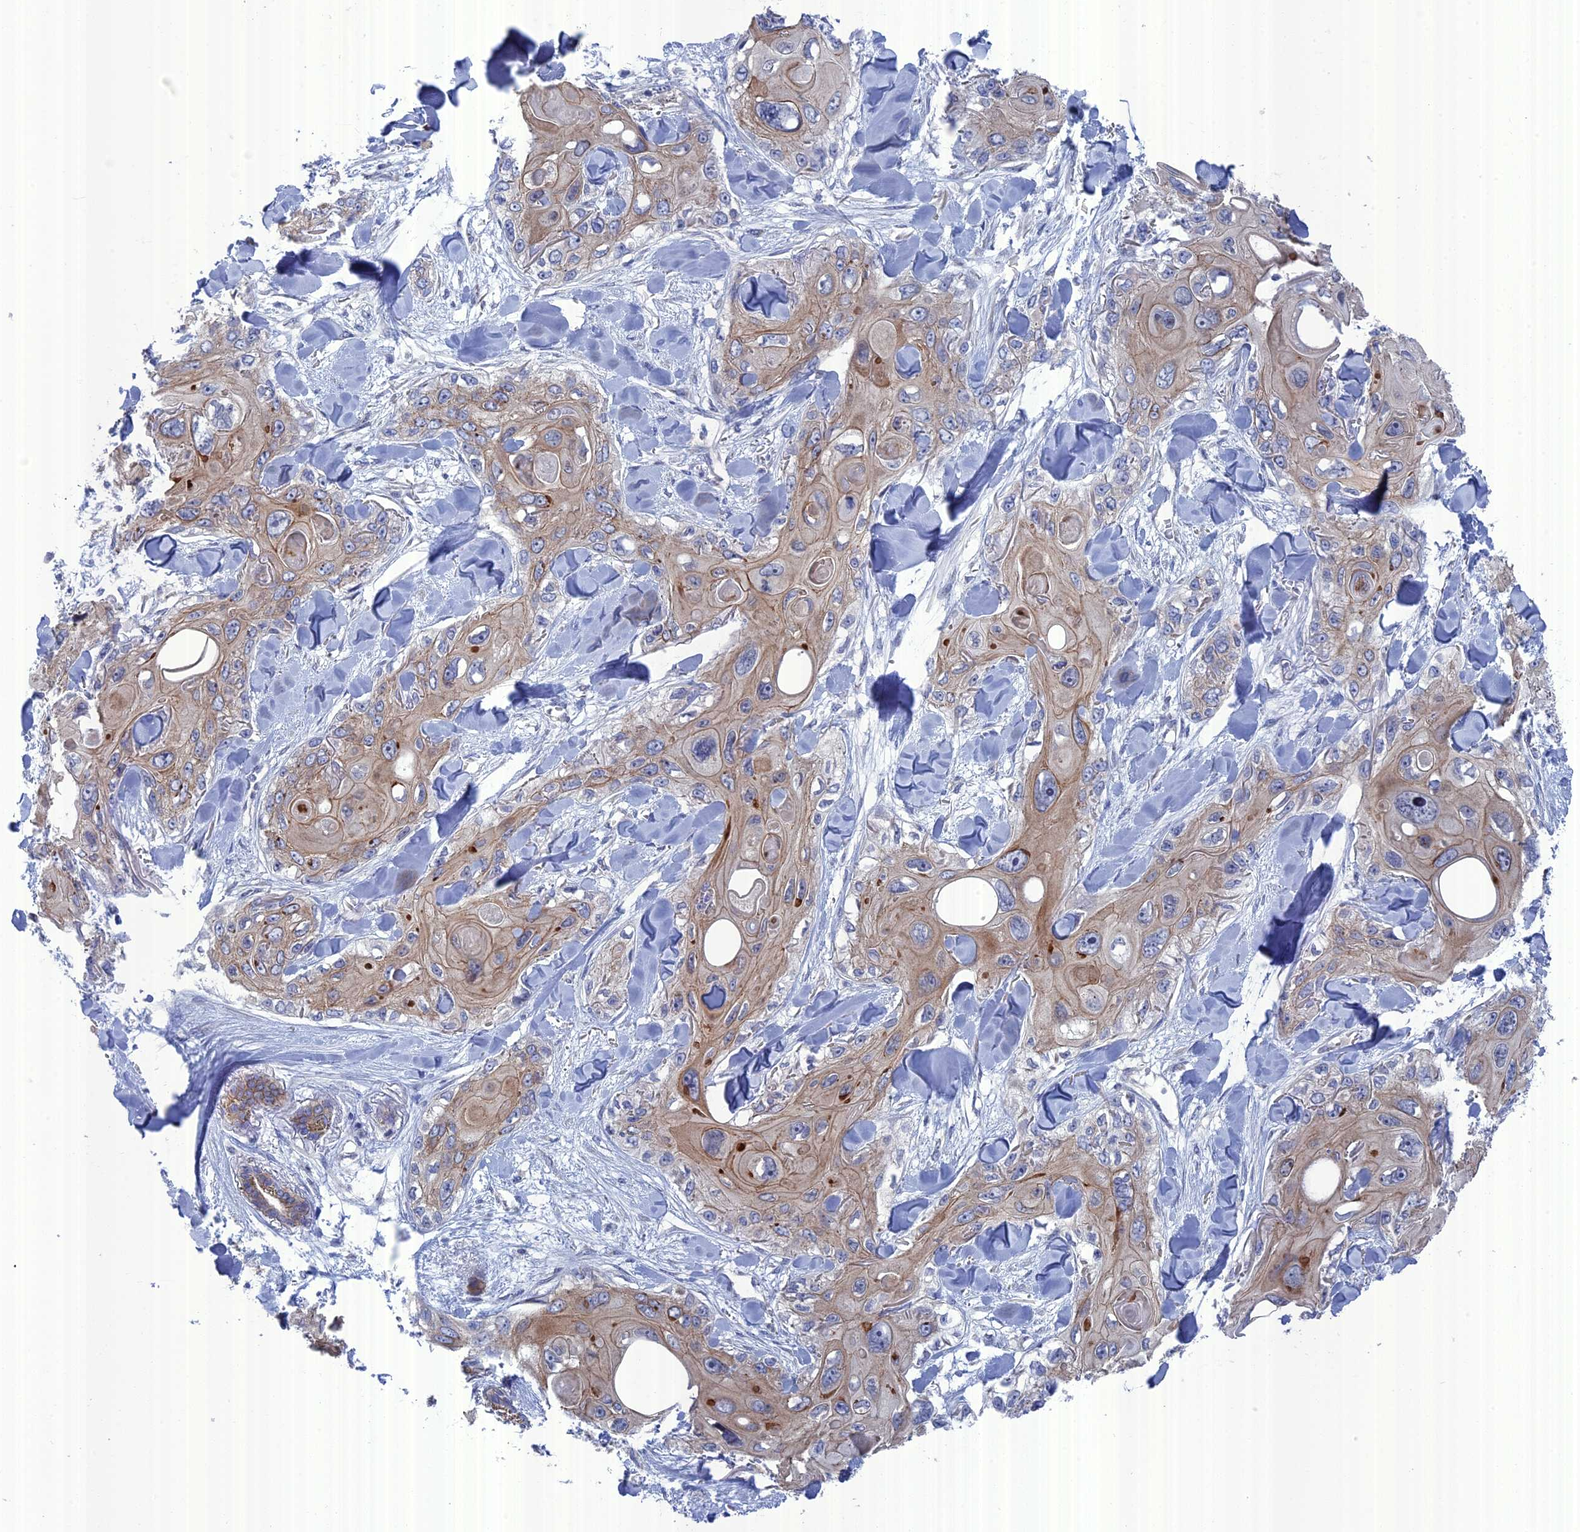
{"staining": {"intensity": "moderate", "quantity": "25%-75%", "location": "cytoplasmic/membranous"}, "tissue": "skin cancer", "cell_type": "Tumor cells", "image_type": "cancer", "snomed": [{"axis": "morphology", "description": "Normal tissue, NOS"}, {"axis": "morphology", "description": "Squamous cell carcinoma, NOS"}, {"axis": "topography", "description": "Skin"}], "caption": "Skin cancer (squamous cell carcinoma) stained with immunohistochemistry (IHC) shows moderate cytoplasmic/membranous positivity in approximately 25%-75% of tumor cells. The staining was performed using DAB, with brown indicating positive protein expression. Nuclei are stained blue with hematoxylin.", "gene": "TMEM161A", "patient": {"sex": "male", "age": 72}}